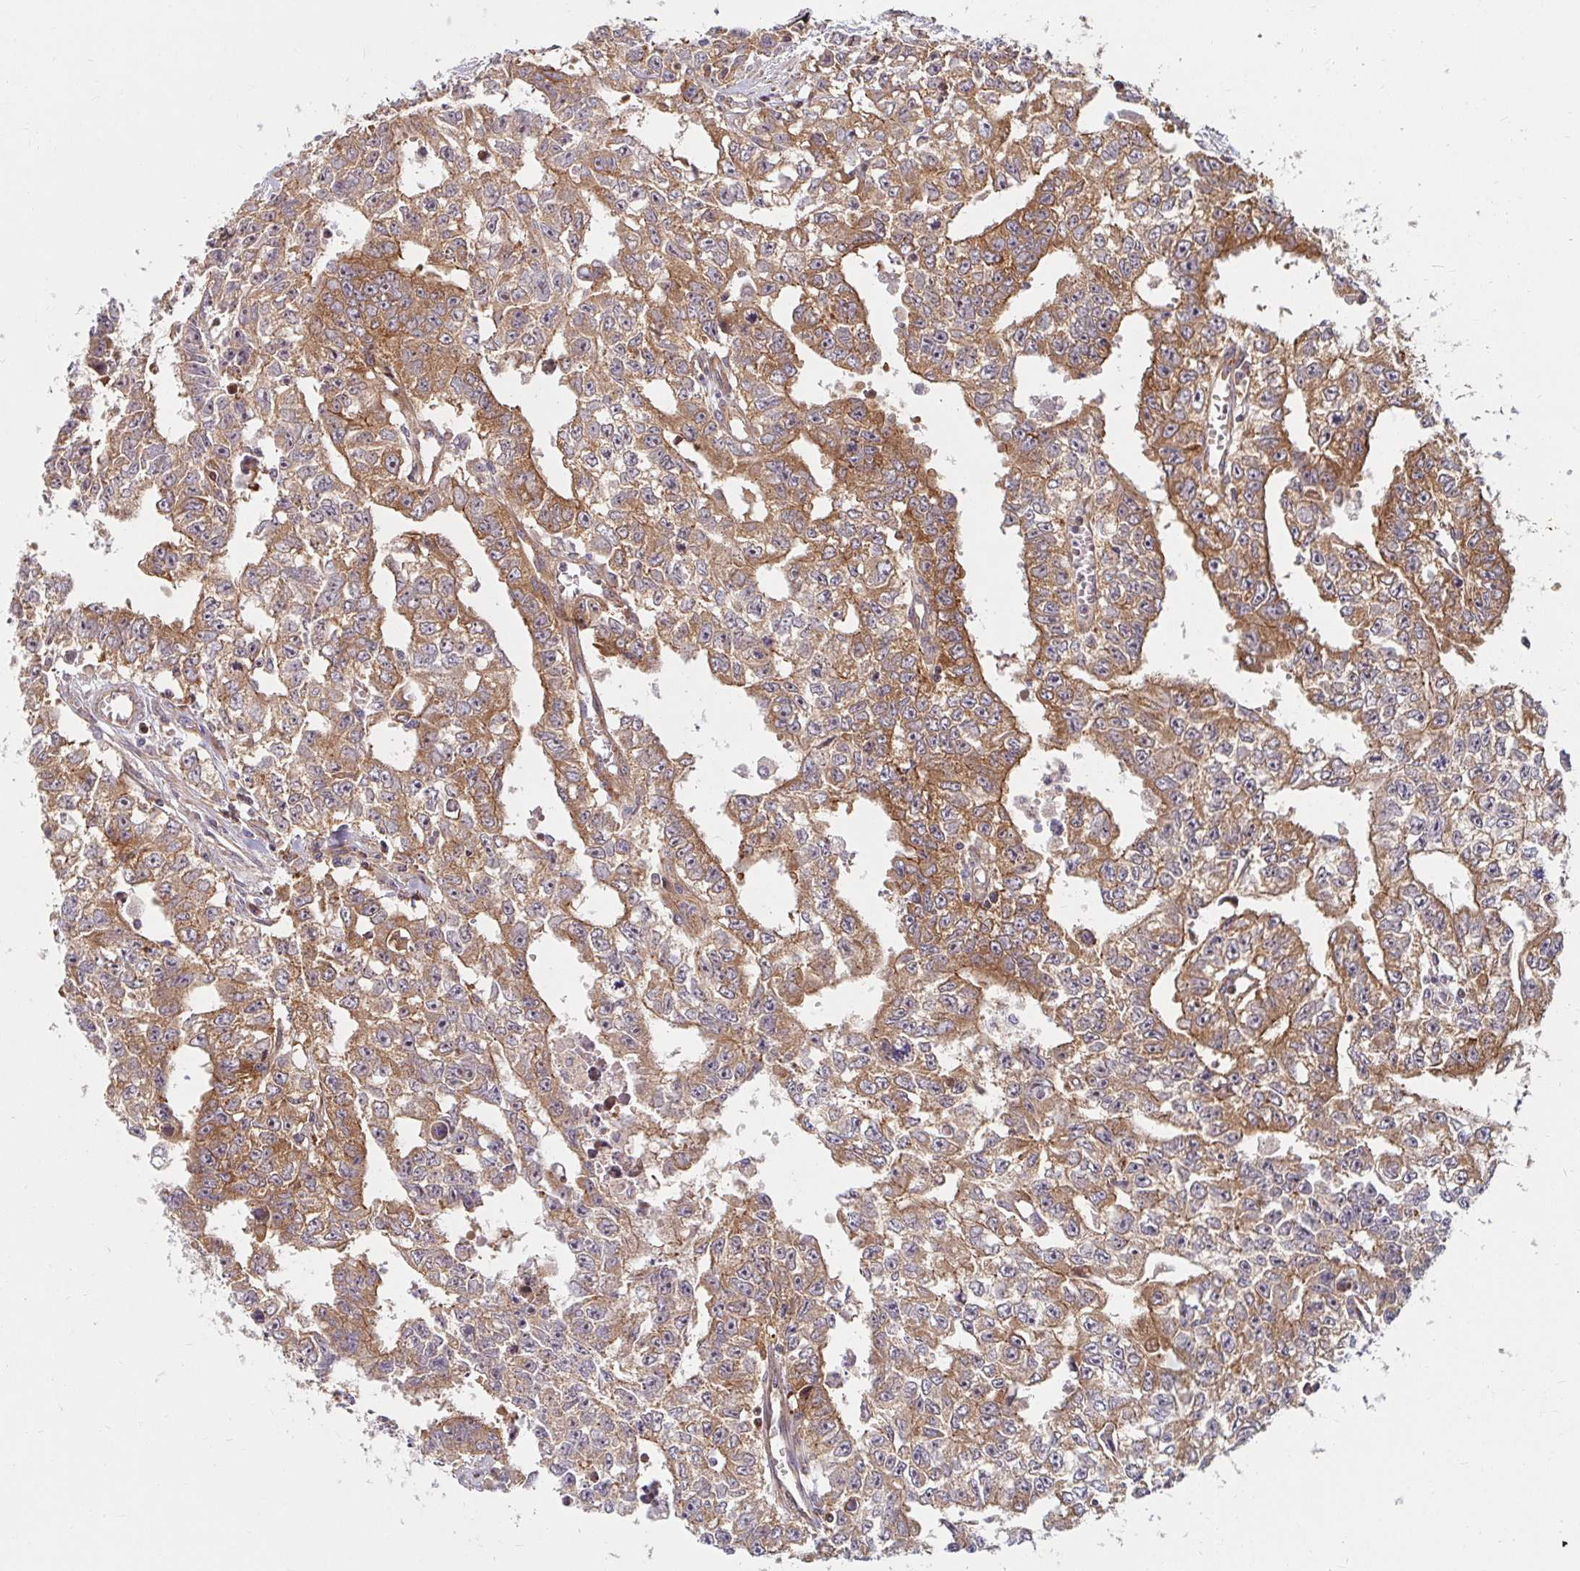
{"staining": {"intensity": "moderate", "quantity": ">75%", "location": "cytoplasmic/membranous"}, "tissue": "testis cancer", "cell_type": "Tumor cells", "image_type": "cancer", "snomed": [{"axis": "morphology", "description": "Carcinoma, Embryonal, NOS"}, {"axis": "morphology", "description": "Teratoma, malignant, NOS"}, {"axis": "topography", "description": "Testis"}], "caption": "This is an image of IHC staining of testis embryonal carcinoma, which shows moderate staining in the cytoplasmic/membranous of tumor cells.", "gene": "BTF3", "patient": {"sex": "male", "age": 24}}